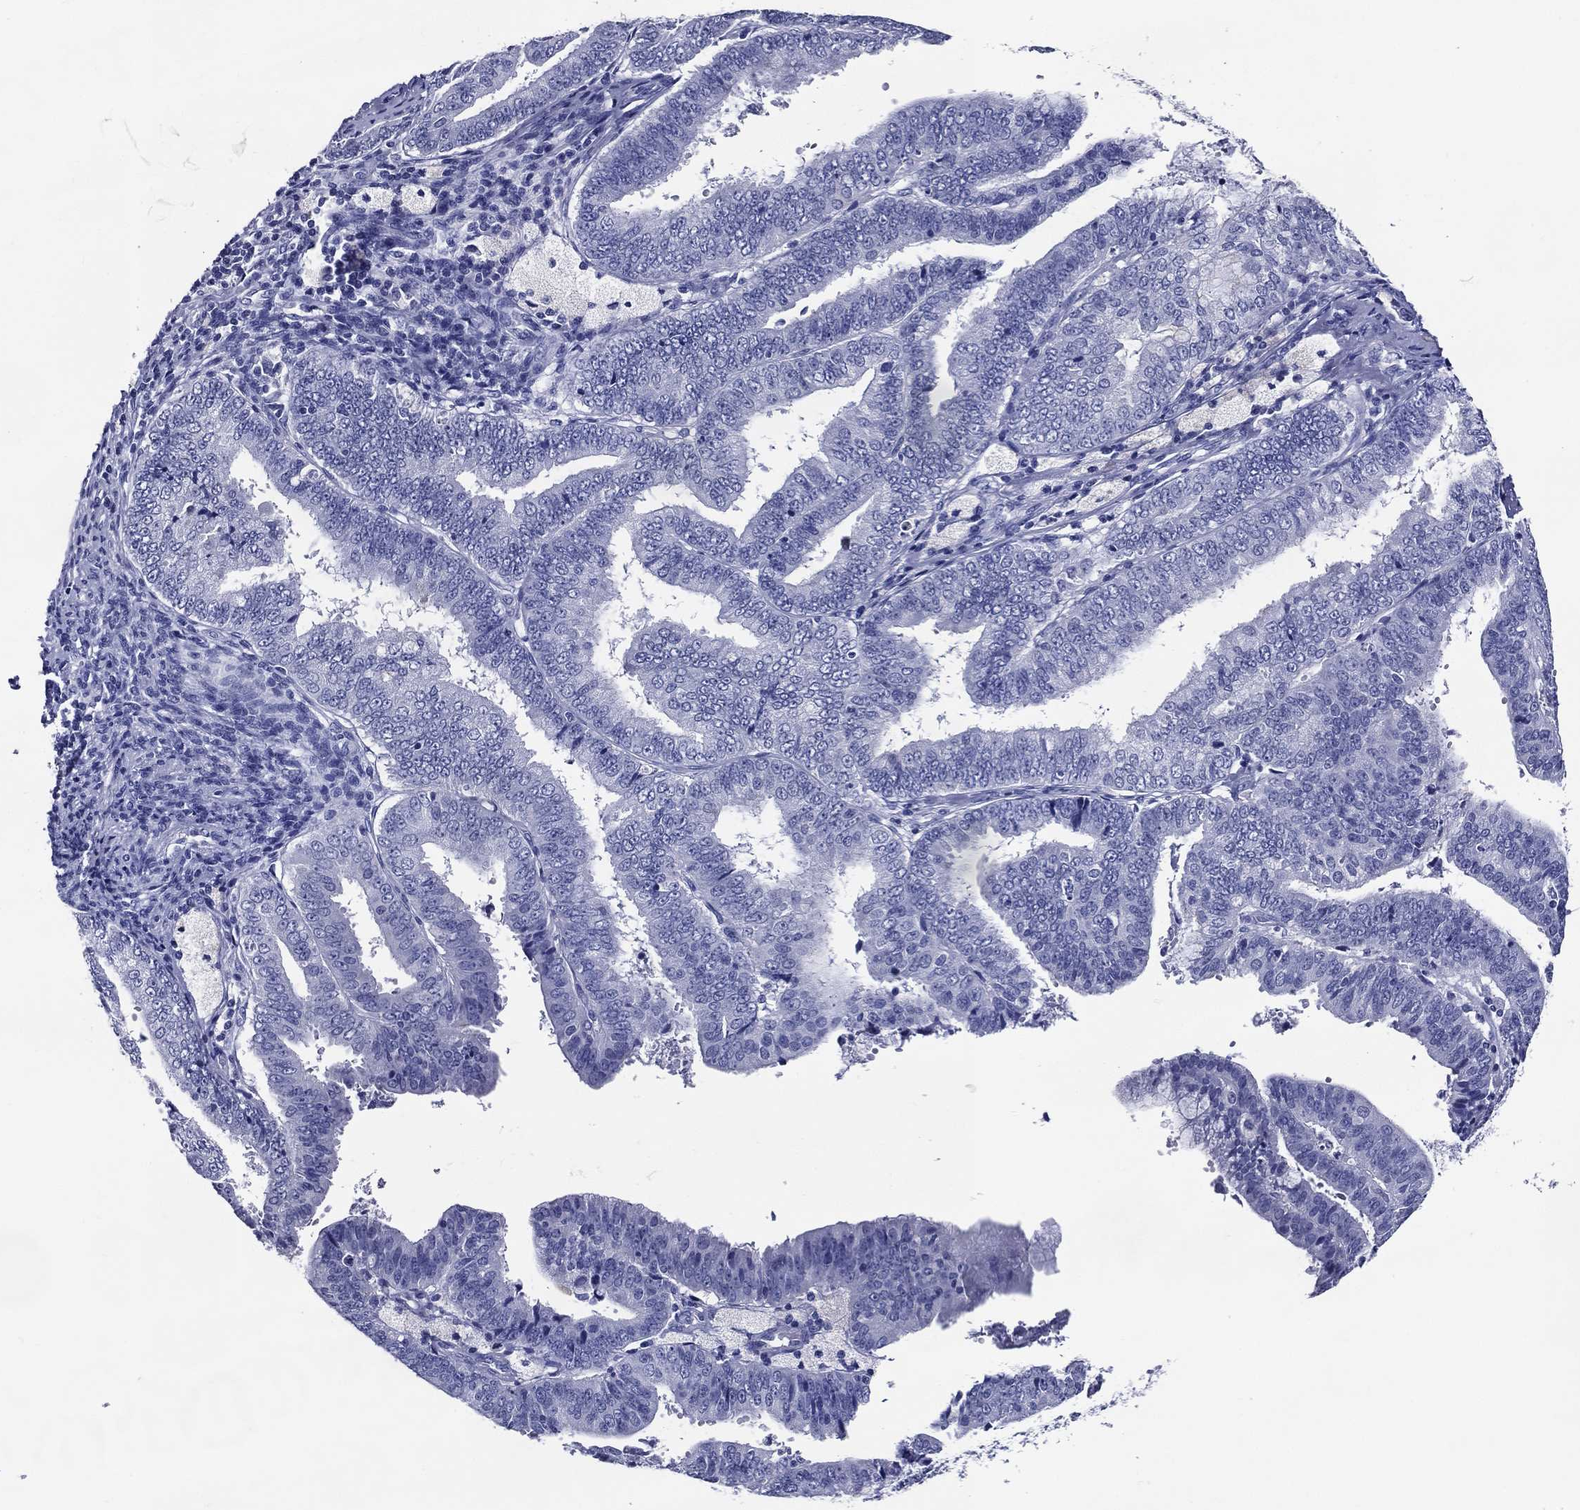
{"staining": {"intensity": "negative", "quantity": "none", "location": "none"}, "tissue": "endometrial cancer", "cell_type": "Tumor cells", "image_type": "cancer", "snomed": [{"axis": "morphology", "description": "Adenocarcinoma, NOS"}, {"axis": "topography", "description": "Endometrium"}], "caption": "Tumor cells show no significant protein expression in adenocarcinoma (endometrial).", "gene": "ACE2", "patient": {"sex": "female", "age": 63}}